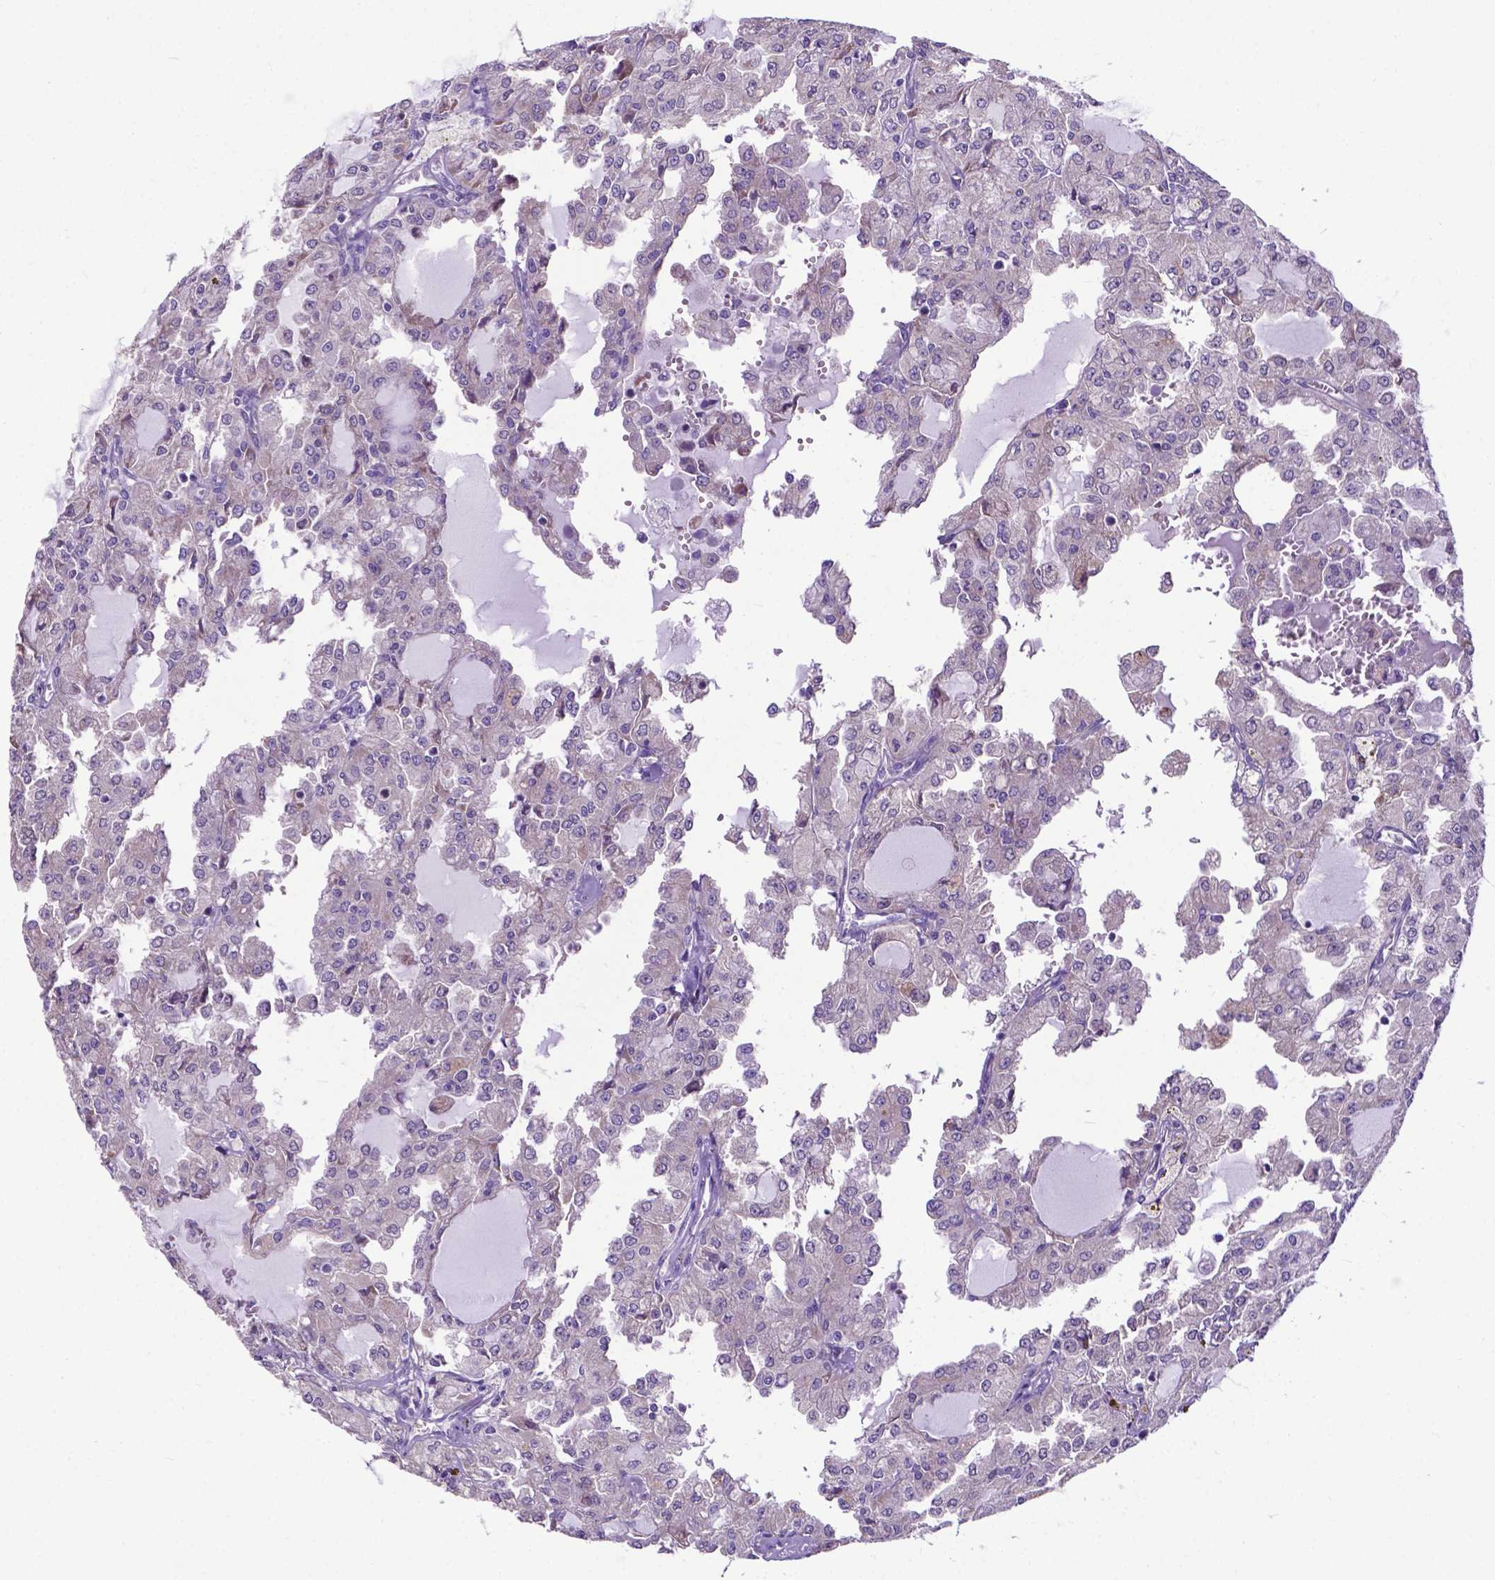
{"staining": {"intensity": "negative", "quantity": "none", "location": "none"}, "tissue": "head and neck cancer", "cell_type": "Tumor cells", "image_type": "cancer", "snomed": [{"axis": "morphology", "description": "Adenocarcinoma, NOS"}, {"axis": "topography", "description": "Head-Neck"}], "caption": "This is an immunohistochemistry (IHC) image of human head and neck cancer. There is no staining in tumor cells.", "gene": "RPL6", "patient": {"sex": "male", "age": 64}}